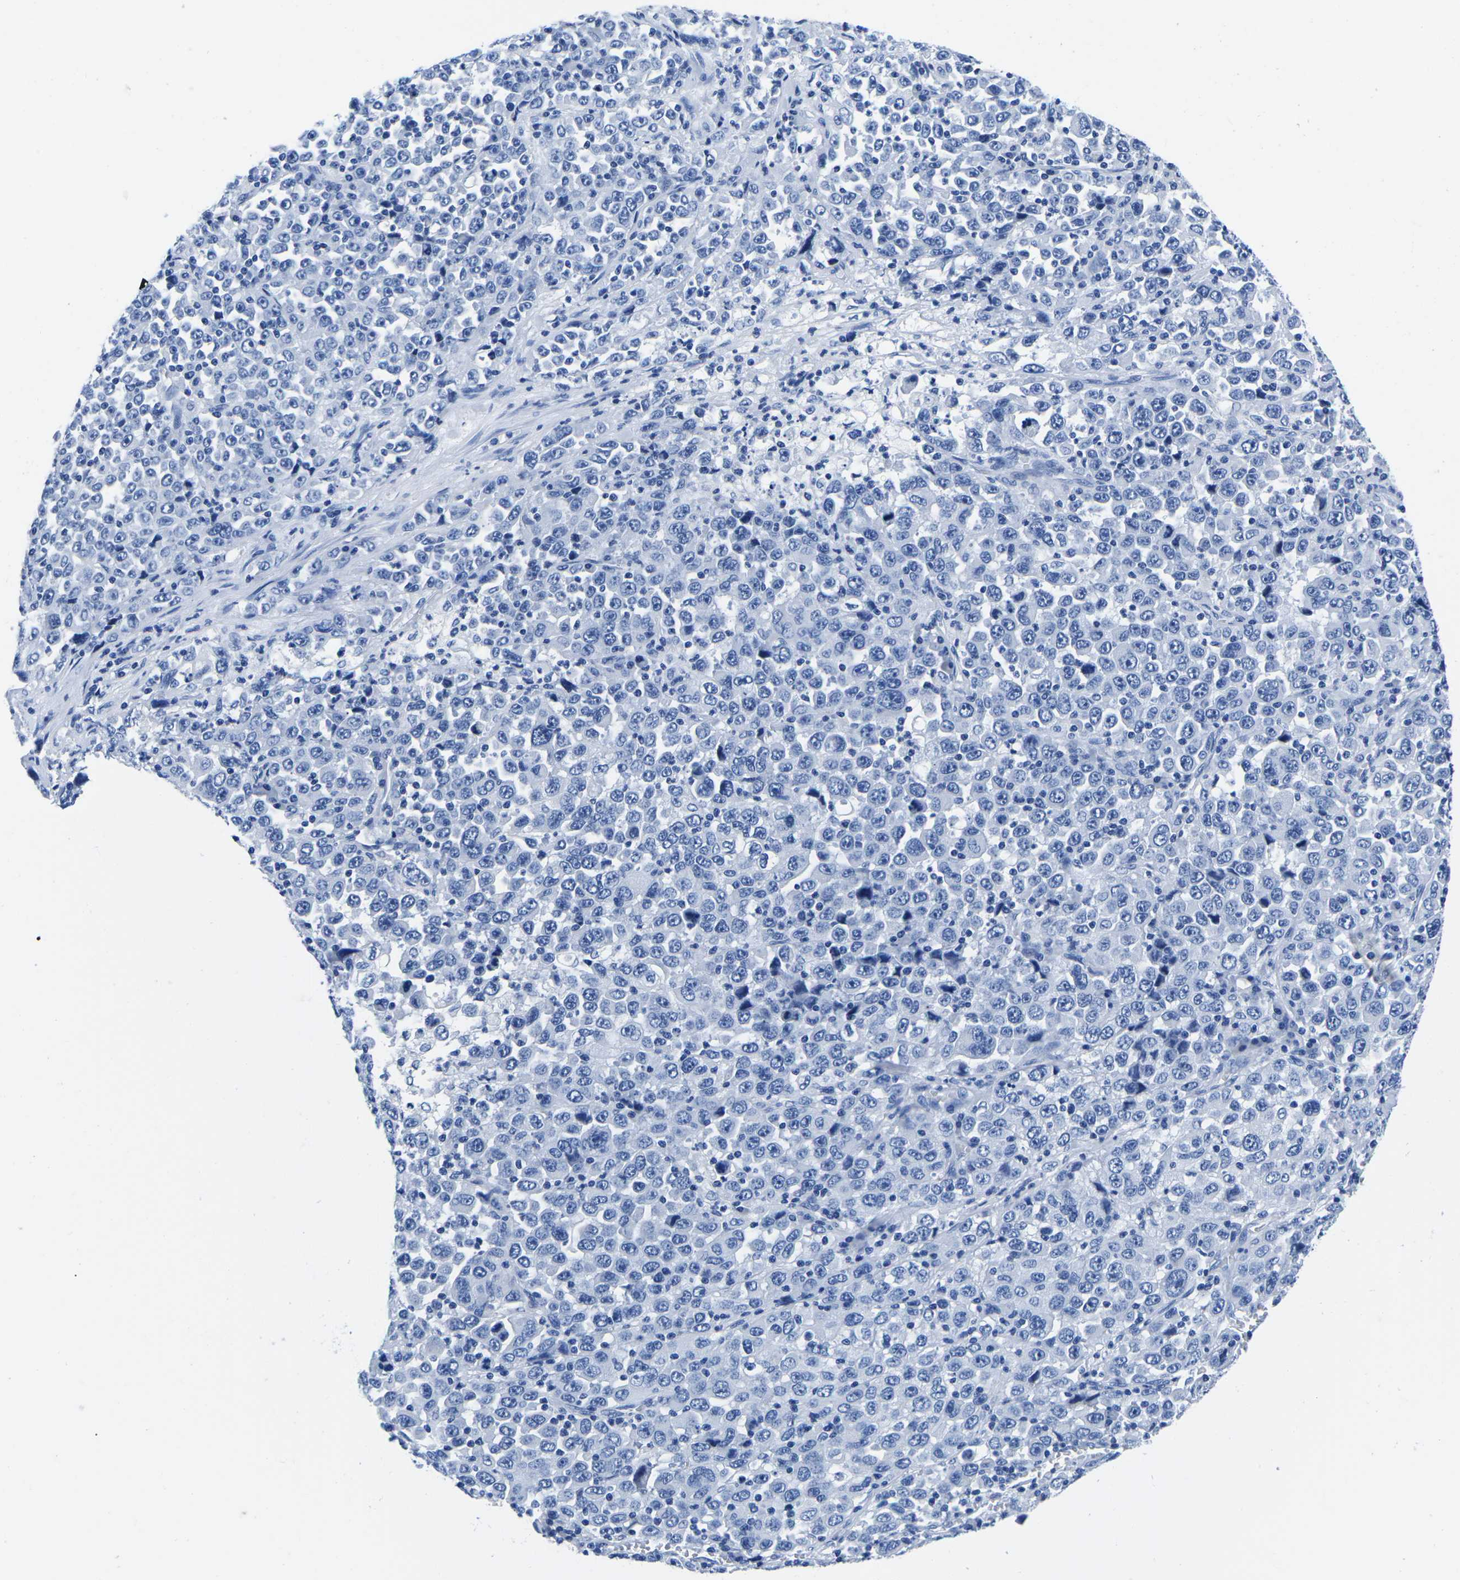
{"staining": {"intensity": "negative", "quantity": "none", "location": "none"}, "tissue": "stomach cancer", "cell_type": "Tumor cells", "image_type": "cancer", "snomed": [{"axis": "morphology", "description": "Normal tissue, NOS"}, {"axis": "morphology", "description": "Adenocarcinoma, NOS"}, {"axis": "topography", "description": "Stomach, upper"}, {"axis": "topography", "description": "Stomach"}], "caption": "There is no significant staining in tumor cells of adenocarcinoma (stomach).", "gene": "CYP1A2", "patient": {"sex": "male", "age": 59}}